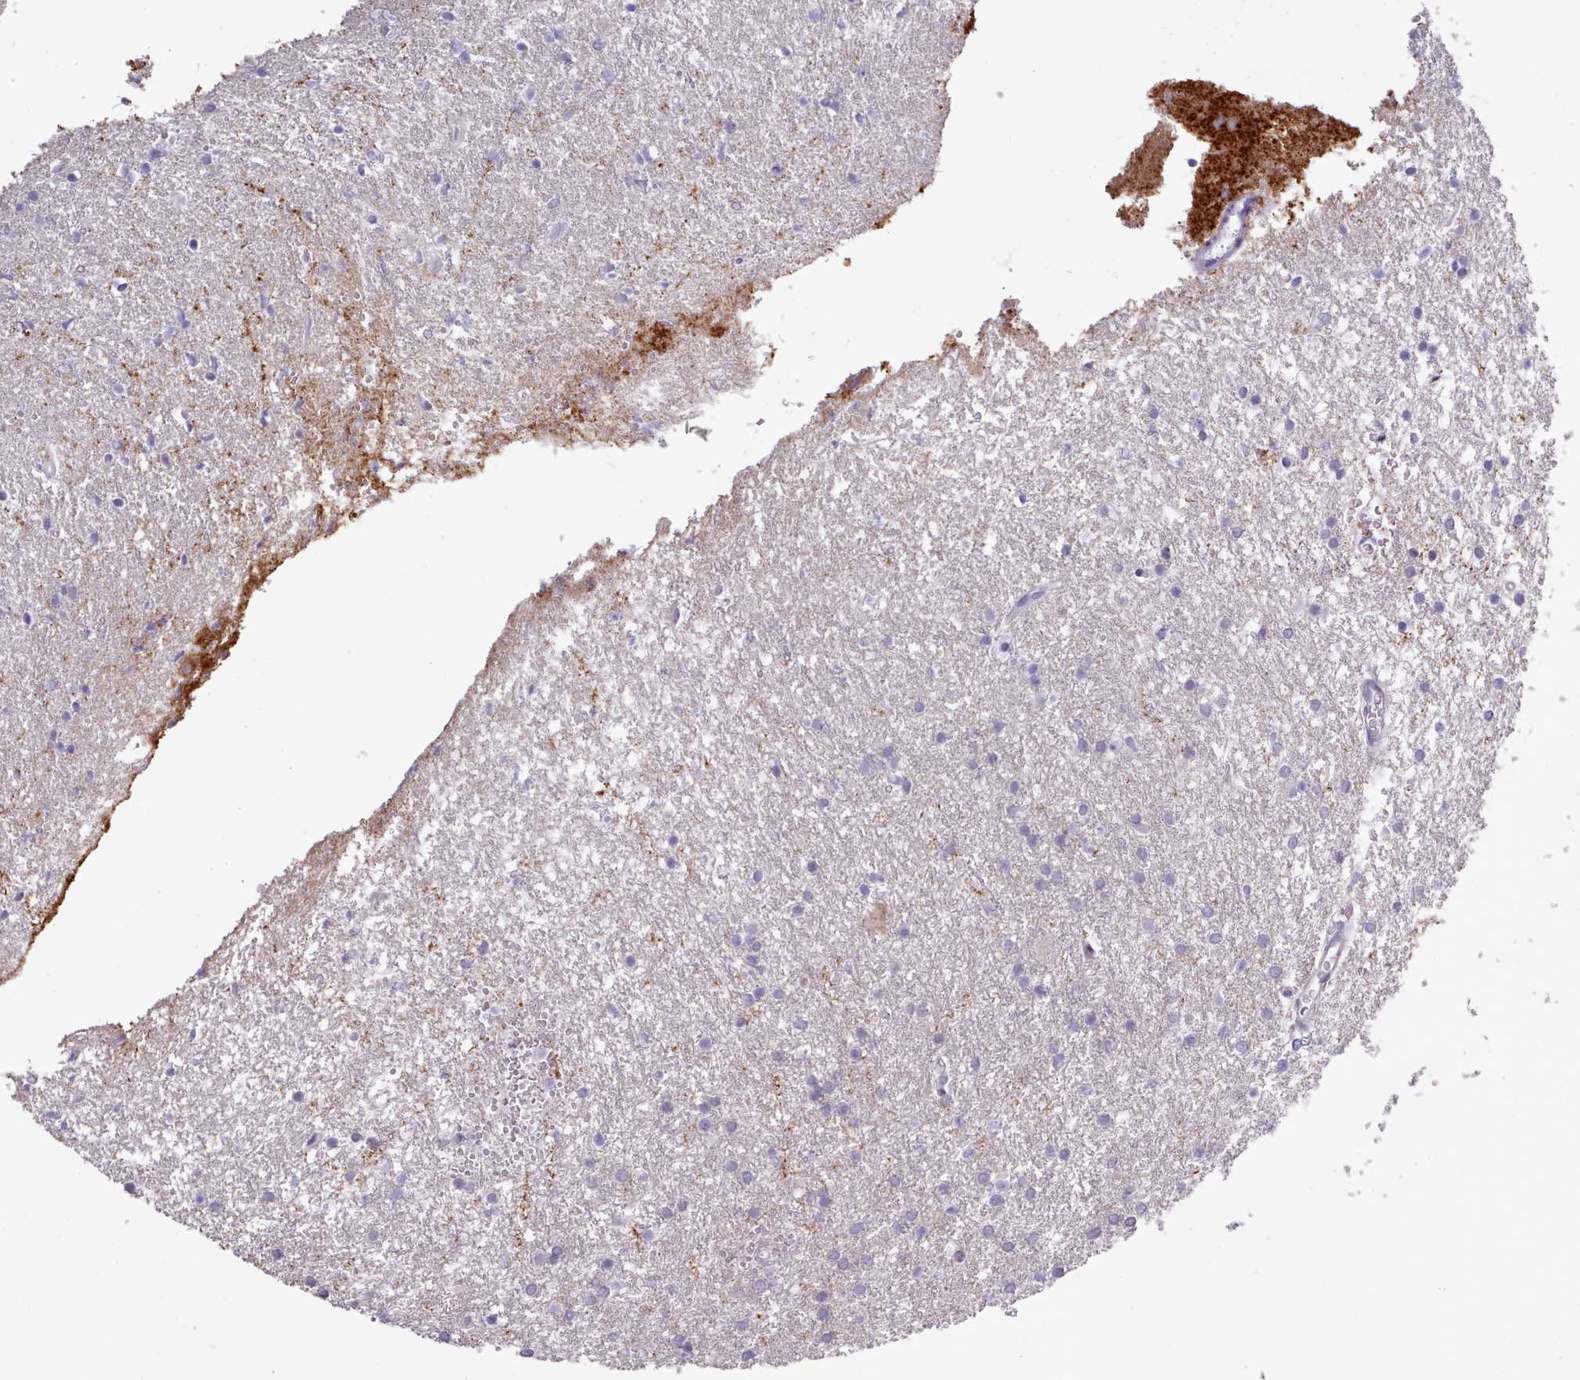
{"staining": {"intensity": "negative", "quantity": "none", "location": "none"}, "tissue": "glioma", "cell_type": "Tumor cells", "image_type": "cancer", "snomed": [{"axis": "morphology", "description": "Glioma, malignant, High grade"}, {"axis": "topography", "description": "Brain"}], "caption": "Image shows no significant protein positivity in tumor cells of glioma. Brightfield microscopy of IHC stained with DAB (brown) and hematoxylin (blue), captured at high magnification.", "gene": "BDKRB2", "patient": {"sex": "female", "age": 50}}